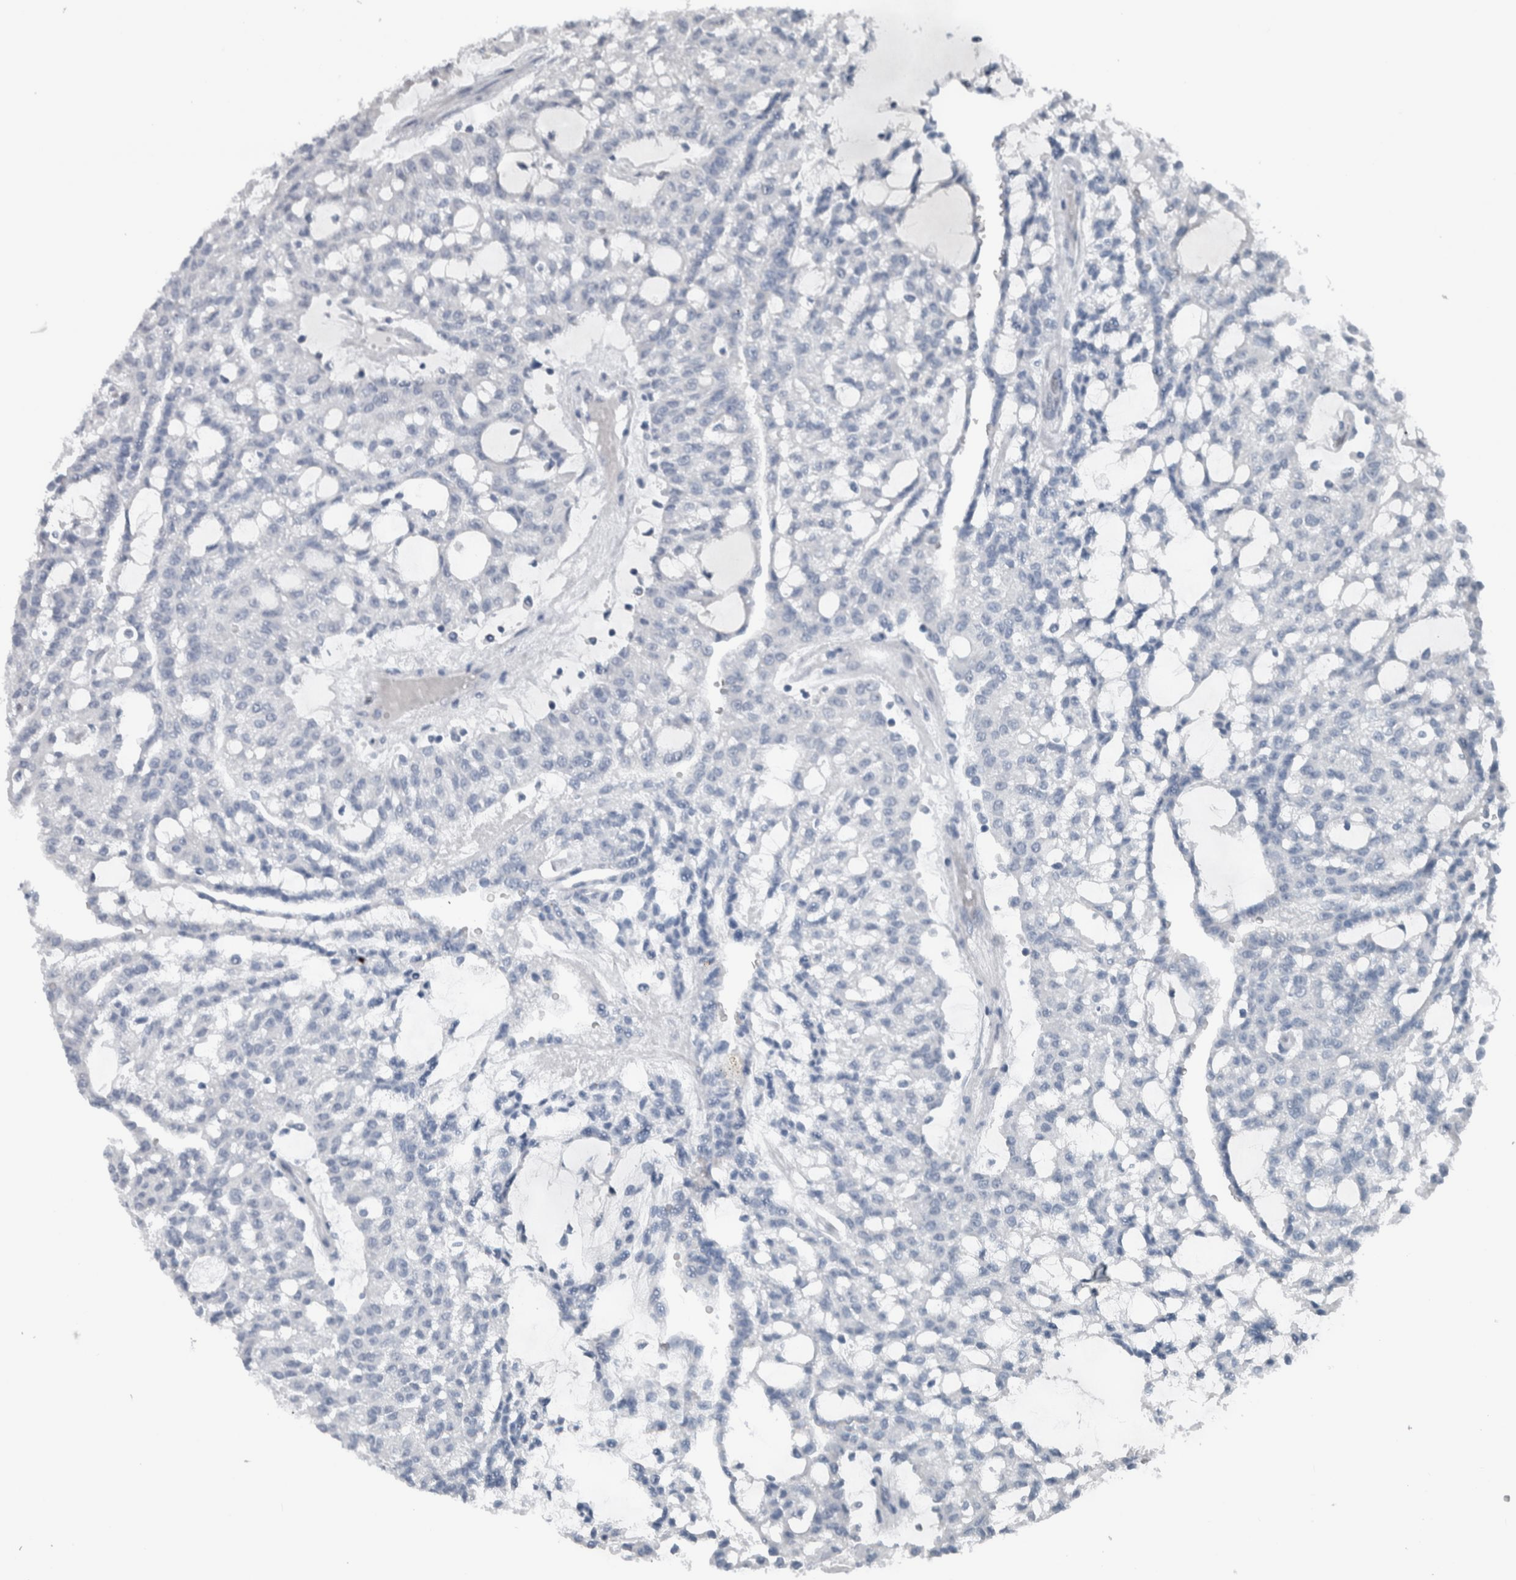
{"staining": {"intensity": "negative", "quantity": "none", "location": "none"}, "tissue": "renal cancer", "cell_type": "Tumor cells", "image_type": "cancer", "snomed": [{"axis": "morphology", "description": "Adenocarcinoma, NOS"}, {"axis": "topography", "description": "Kidney"}], "caption": "Immunohistochemical staining of renal cancer shows no significant positivity in tumor cells. (Immunohistochemistry, brightfield microscopy, high magnification).", "gene": "MAFF", "patient": {"sex": "male", "age": 63}}